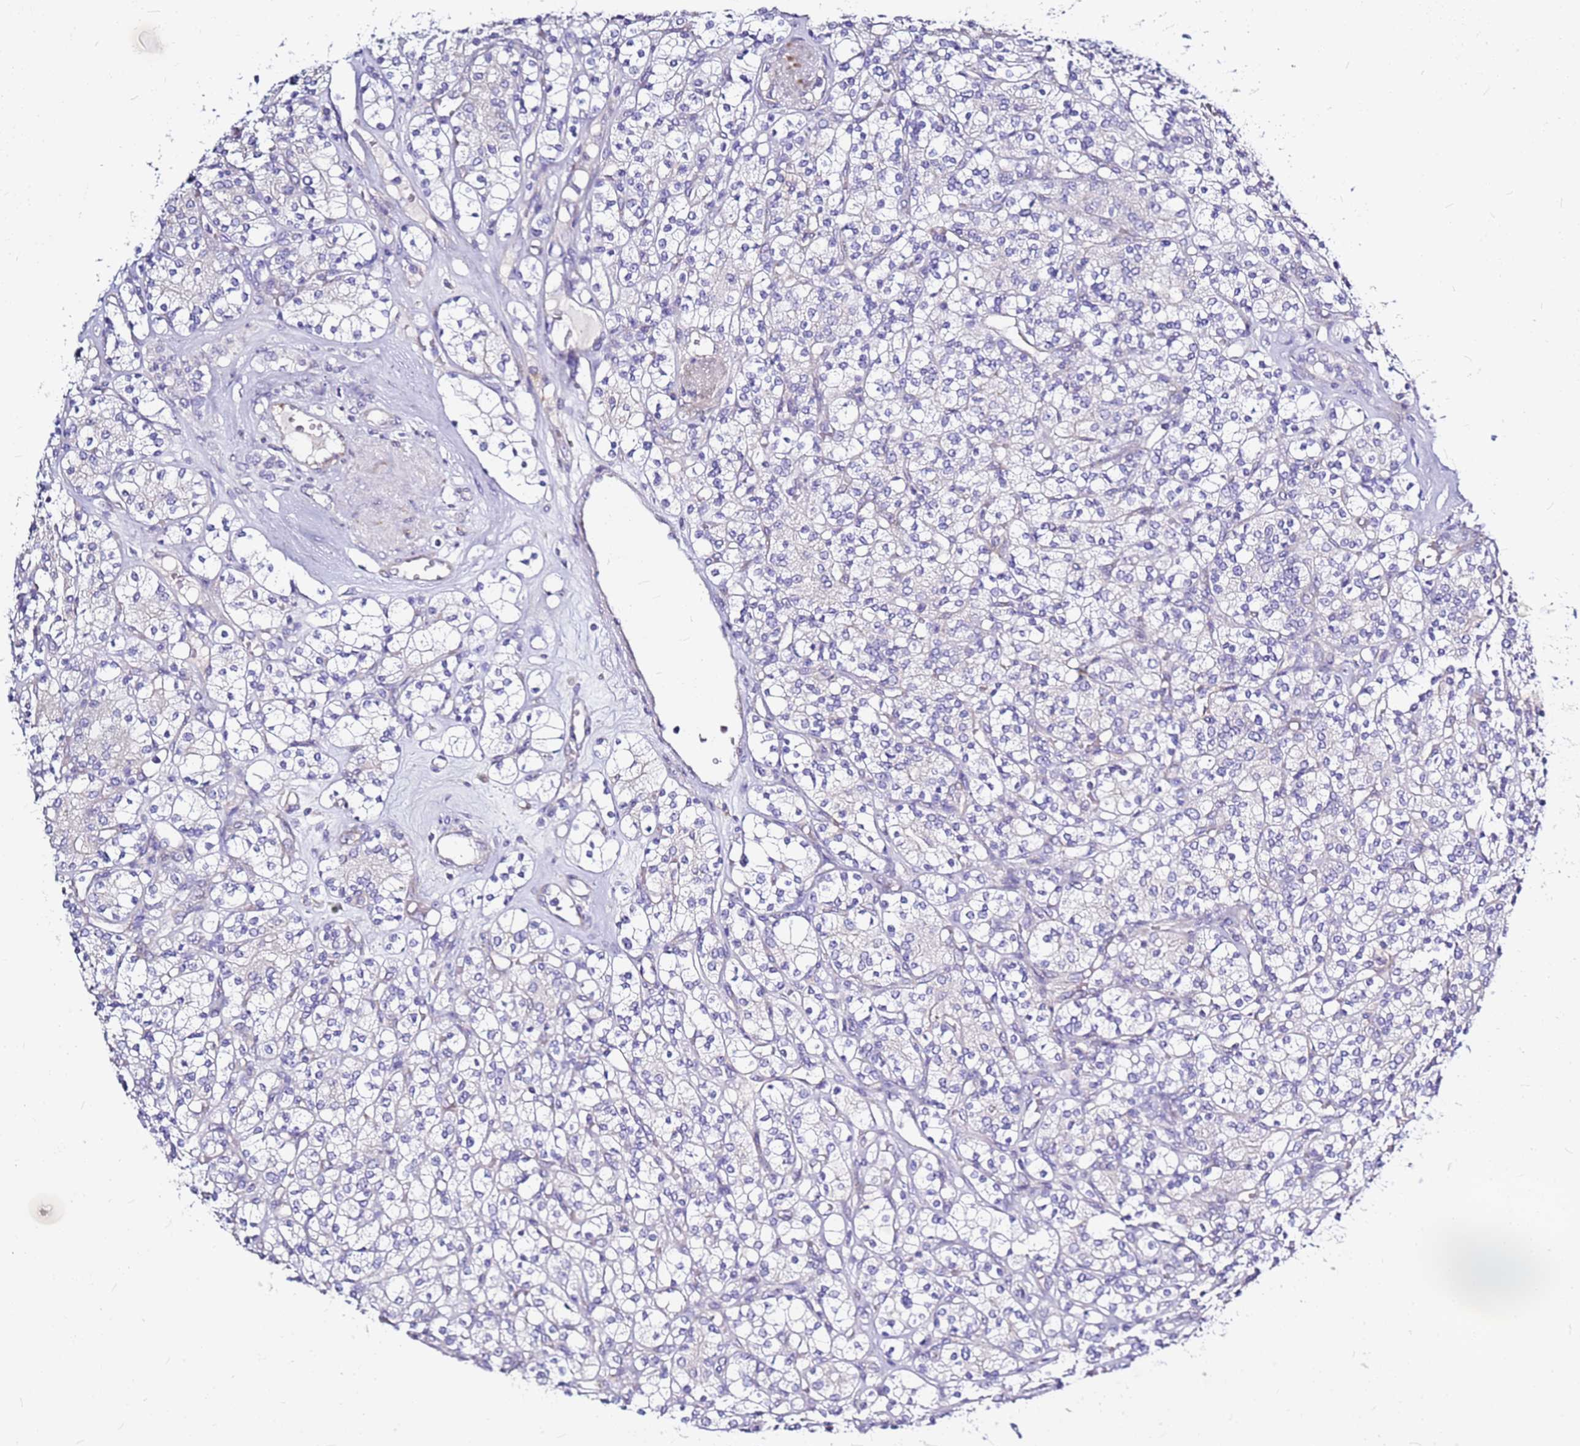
{"staining": {"intensity": "negative", "quantity": "none", "location": "none"}, "tissue": "renal cancer", "cell_type": "Tumor cells", "image_type": "cancer", "snomed": [{"axis": "morphology", "description": "Adenocarcinoma, NOS"}, {"axis": "topography", "description": "Kidney"}], "caption": "Tumor cells are negative for protein expression in human renal cancer.", "gene": "CASD1", "patient": {"sex": "male", "age": 77}}